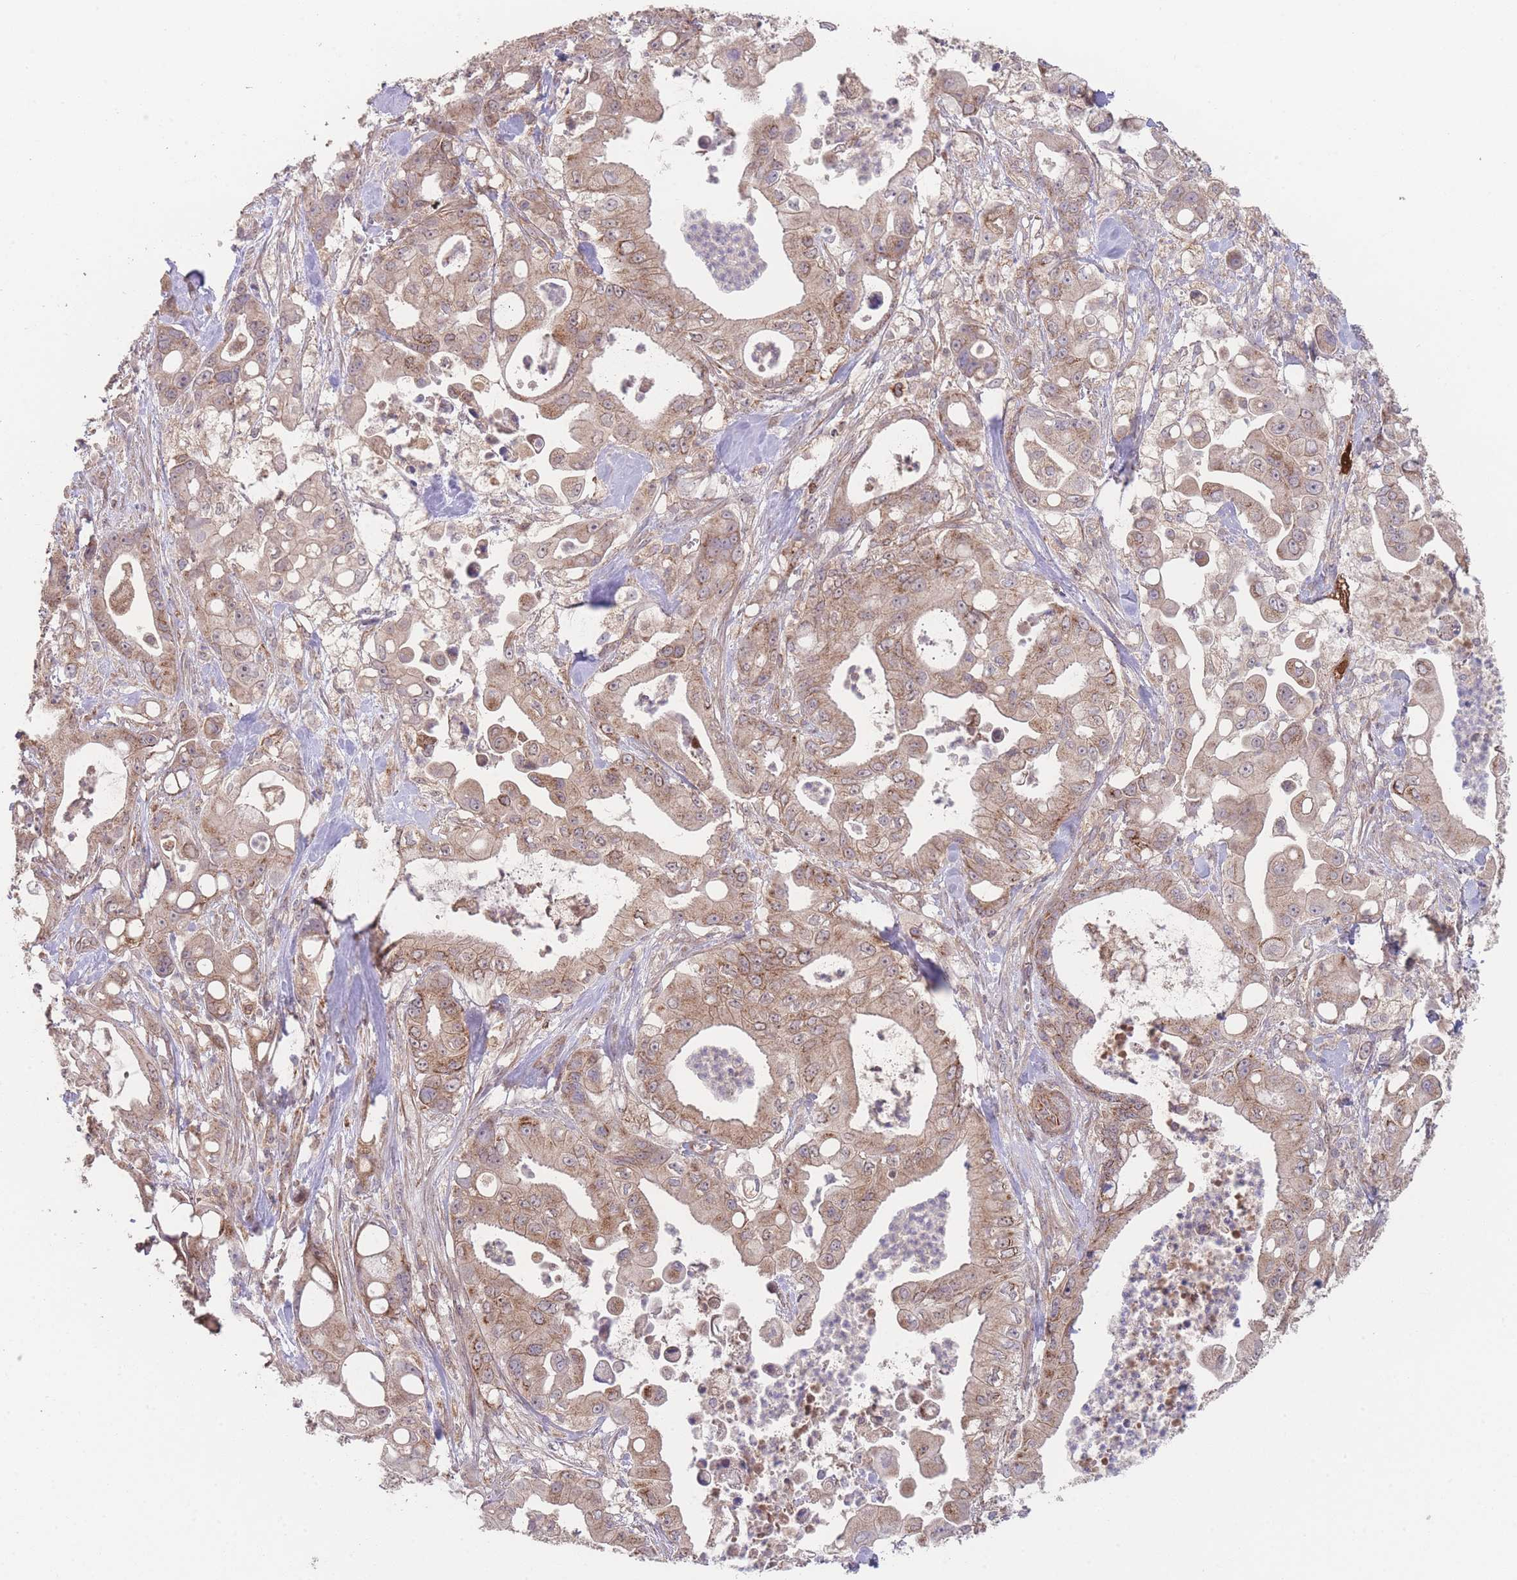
{"staining": {"intensity": "moderate", "quantity": ">75%", "location": "cytoplasmic/membranous"}, "tissue": "pancreatic cancer", "cell_type": "Tumor cells", "image_type": "cancer", "snomed": [{"axis": "morphology", "description": "Adenocarcinoma, NOS"}, {"axis": "topography", "description": "Pancreas"}], "caption": "DAB immunohistochemical staining of human pancreatic cancer exhibits moderate cytoplasmic/membranous protein expression in approximately >75% of tumor cells. (IHC, brightfield microscopy, high magnification).", "gene": "PXMP4", "patient": {"sex": "male", "age": 68}}